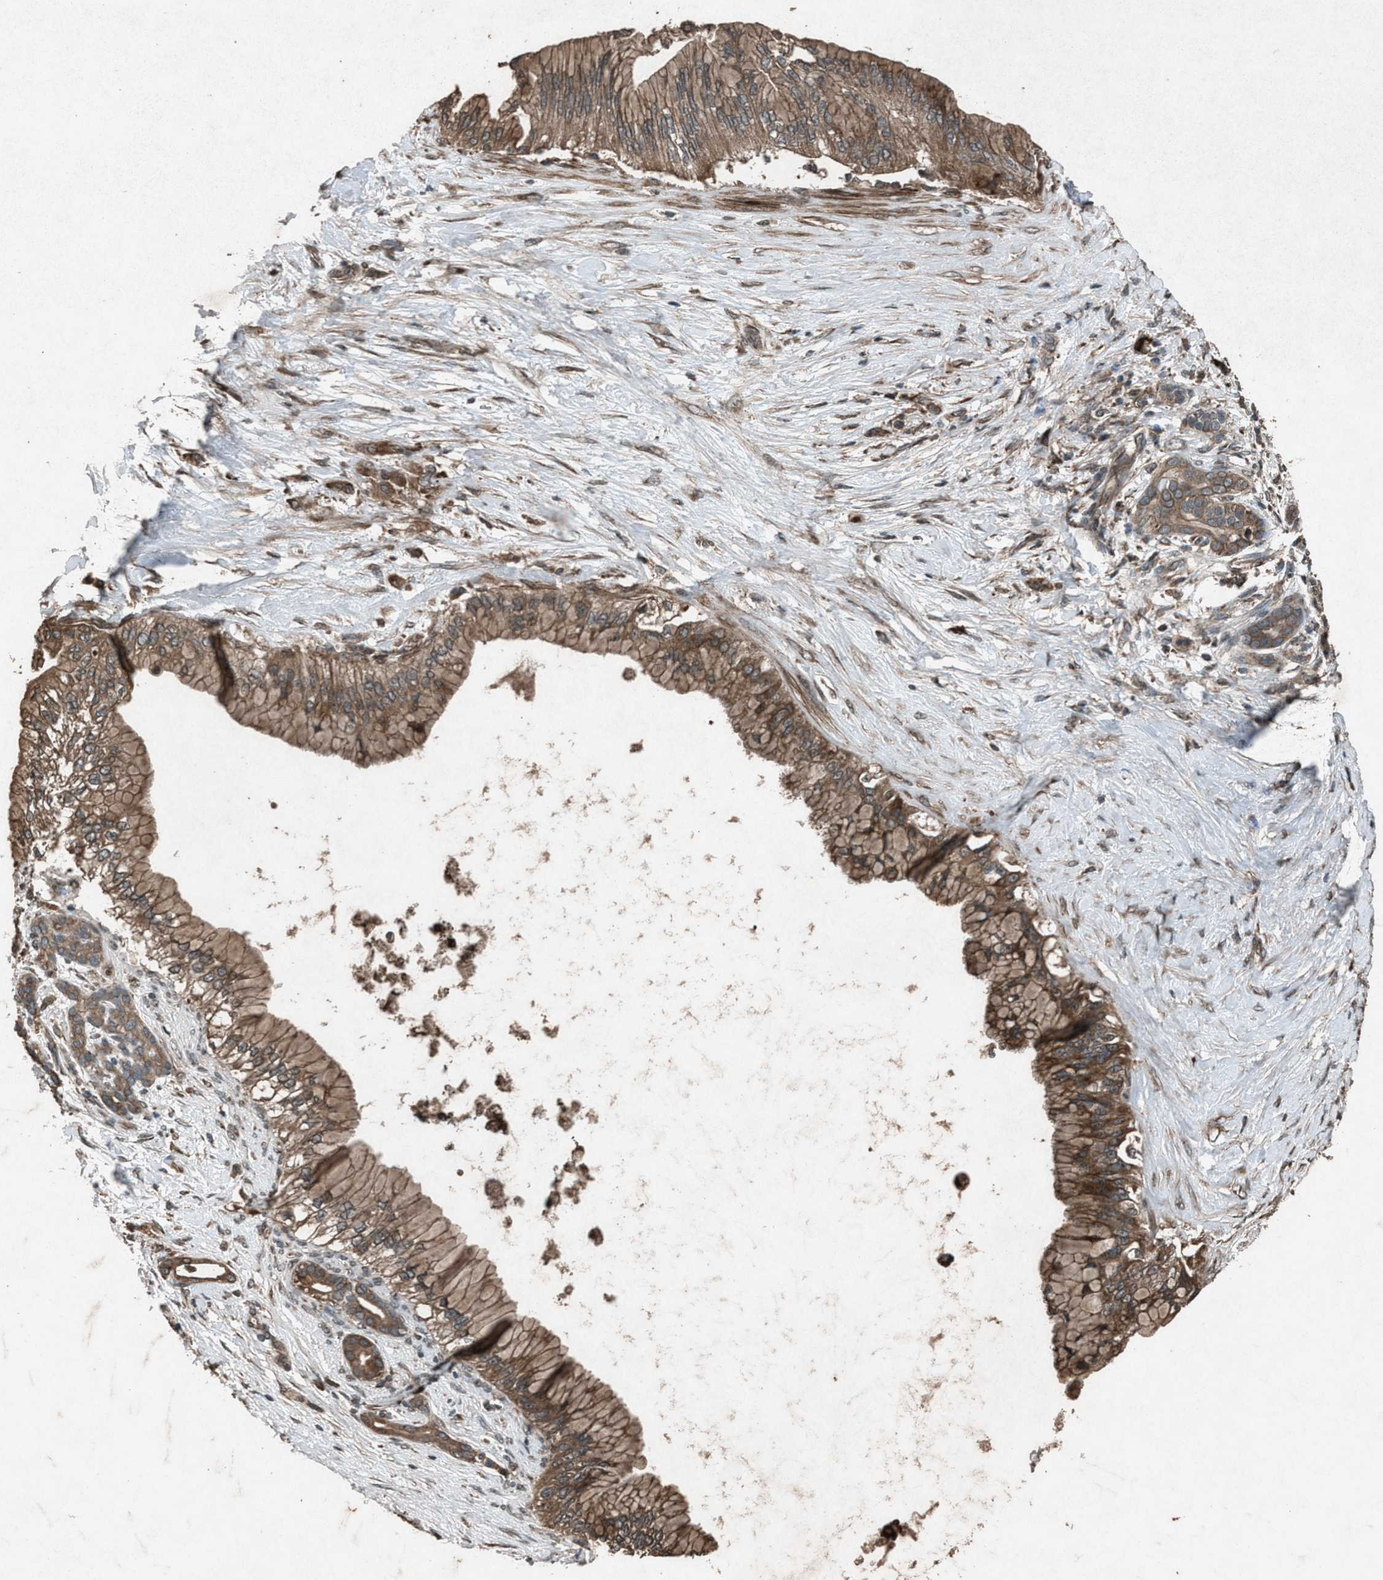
{"staining": {"intensity": "moderate", "quantity": ">75%", "location": "cytoplasmic/membranous"}, "tissue": "pancreatic cancer", "cell_type": "Tumor cells", "image_type": "cancer", "snomed": [{"axis": "morphology", "description": "Adenocarcinoma, NOS"}, {"axis": "topography", "description": "Pancreas"}], "caption": "This is an image of immunohistochemistry staining of pancreatic cancer, which shows moderate expression in the cytoplasmic/membranous of tumor cells.", "gene": "CALR", "patient": {"sex": "male", "age": 59}}